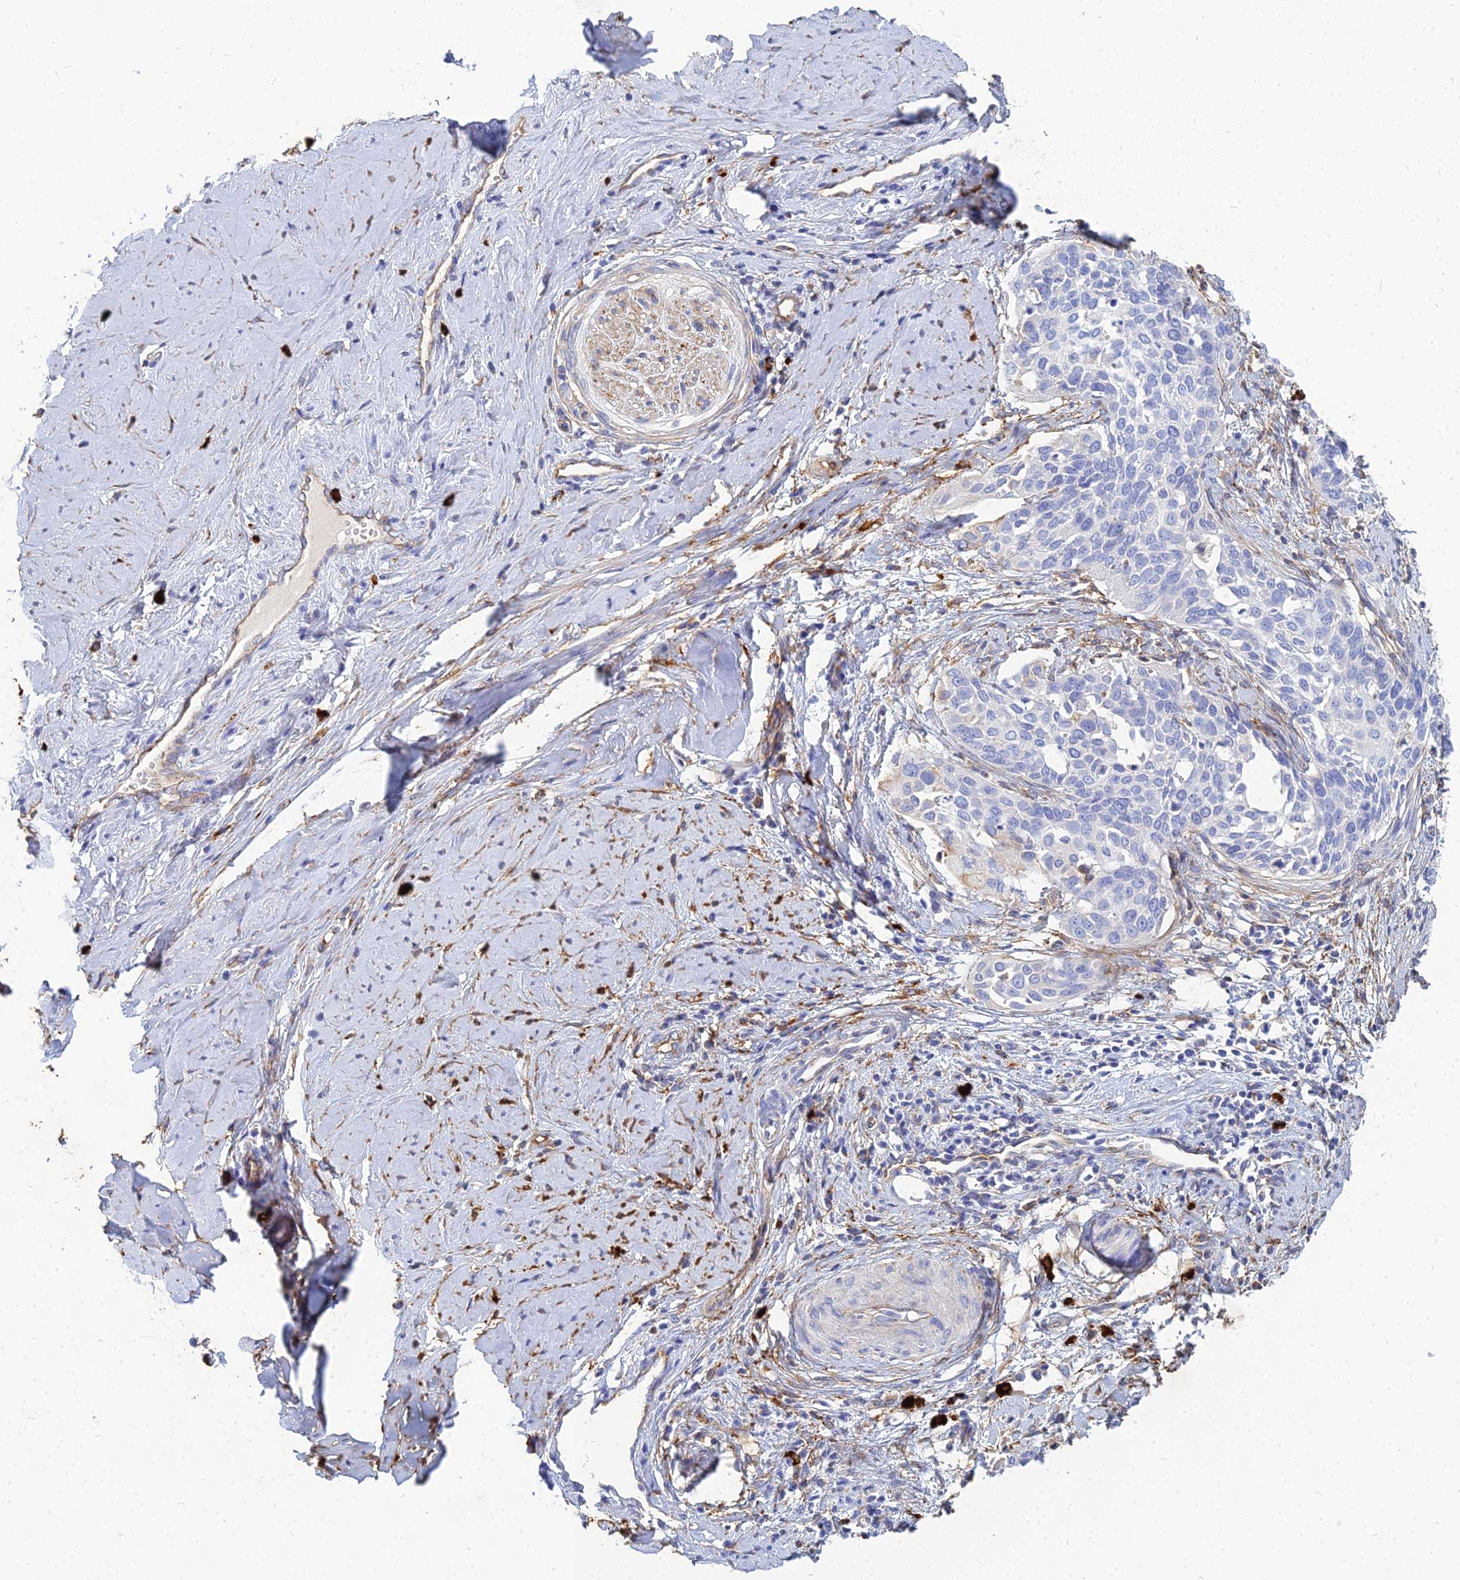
{"staining": {"intensity": "negative", "quantity": "none", "location": "none"}, "tissue": "cervical cancer", "cell_type": "Tumor cells", "image_type": "cancer", "snomed": [{"axis": "morphology", "description": "Squamous cell carcinoma, NOS"}, {"axis": "topography", "description": "Cervix"}], "caption": "IHC image of human cervical squamous cell carcinoma stained for a protein (brown), which demonstrates no expression in tumor cells.", "gene": "VAT1", "patient": {"sex": "female", "age": 44}}